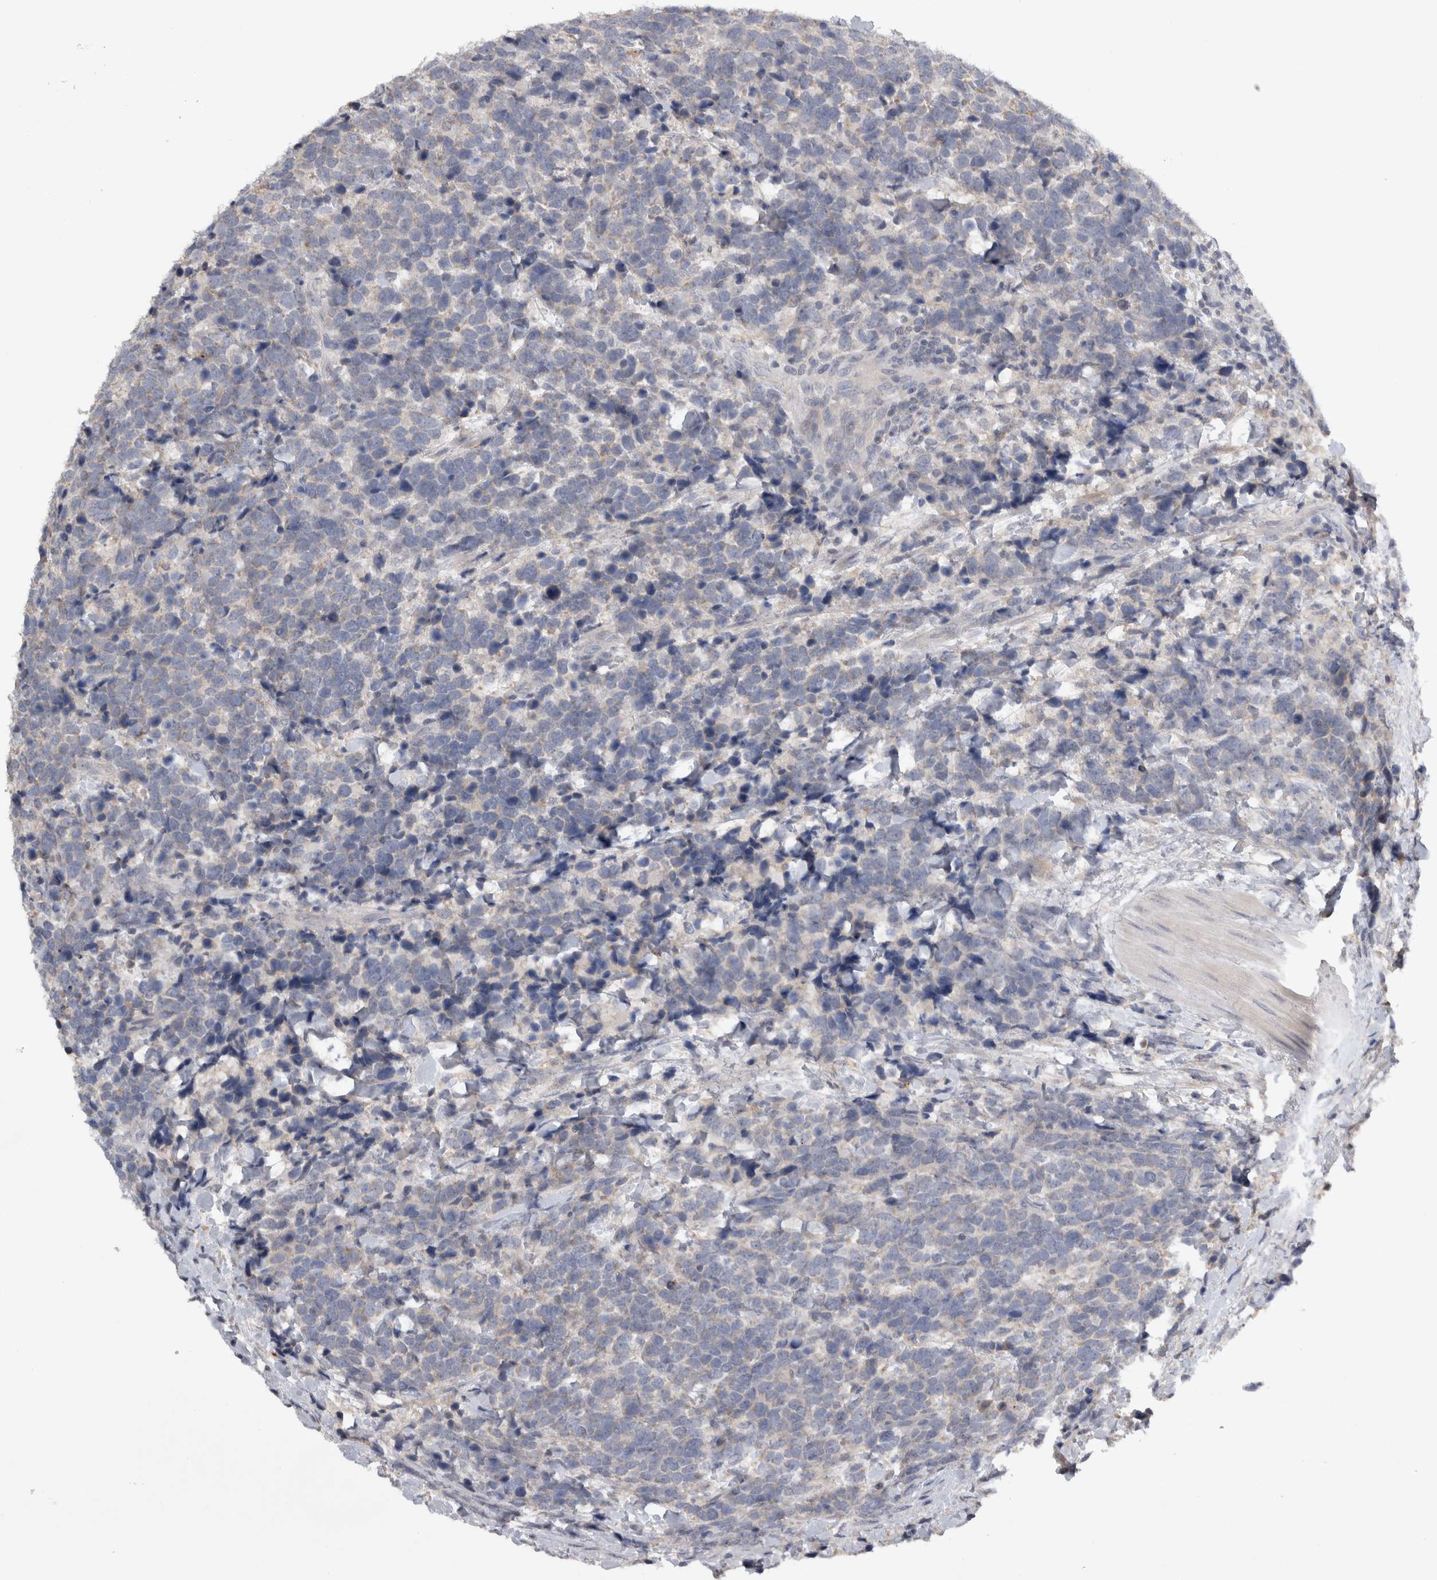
{"staining": {"intensity": "negative", "quantity": "none", "location": "none"}, "tissue": "urothelial cancer", "cell_type": "Tumor cells", "image_type": "cancer", "snomed": [{"axis": "morphology", "description": "Urothelial carcinoma, High grade"}, {"axis": "topography", "description": "Urinary bladder"}], "caption": "High-grade urothelial carcinoma was stained to show a protein in brown. There is no significant staining in tumor cells.", "gene": "SLC22A11", "patient": {"sex": "female", "age": 82}}